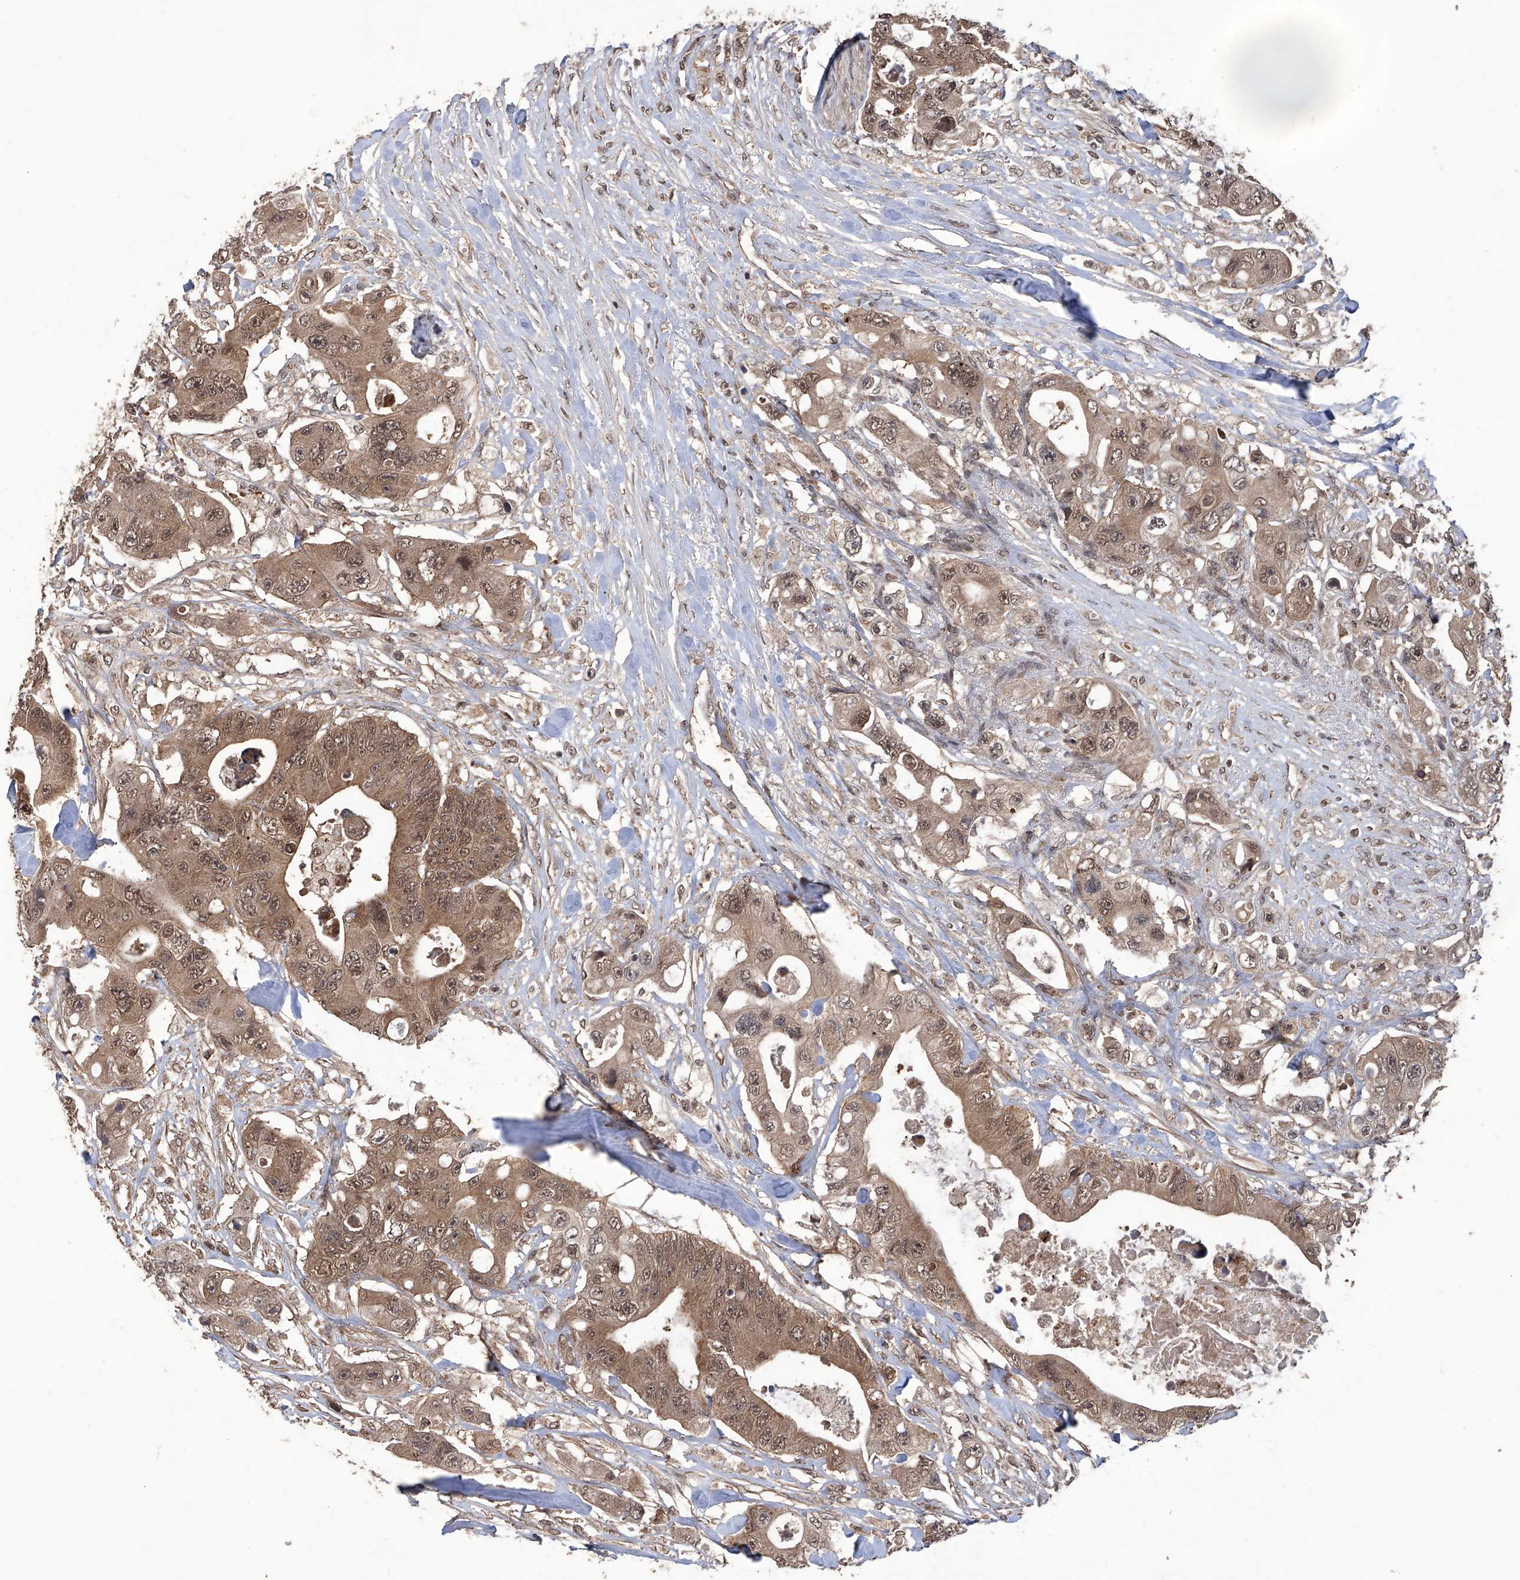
{"staining": {"intensity": "moderate", "quantity": ">75%", "location": "cytoplasmic/membranous,nuclear"}, "tissue": "colorectal cancer", "cell_type": "Tumor cells", "image_type": "cancer", "snomed": [{"axis": "morphology", "description": "Adenocarcinoma, NOS"}, {"axis": "topography", "description": "Colon"}], "caption": "Protein staining of adenocarcinoma (colorectal) tissue demonstrates moderate cytoplasmic/membranous and nuclear expression in approximately >75% of tumor cells.", "gene": "LYSMD4", "patient": {"sex": "female", "age": 46}}